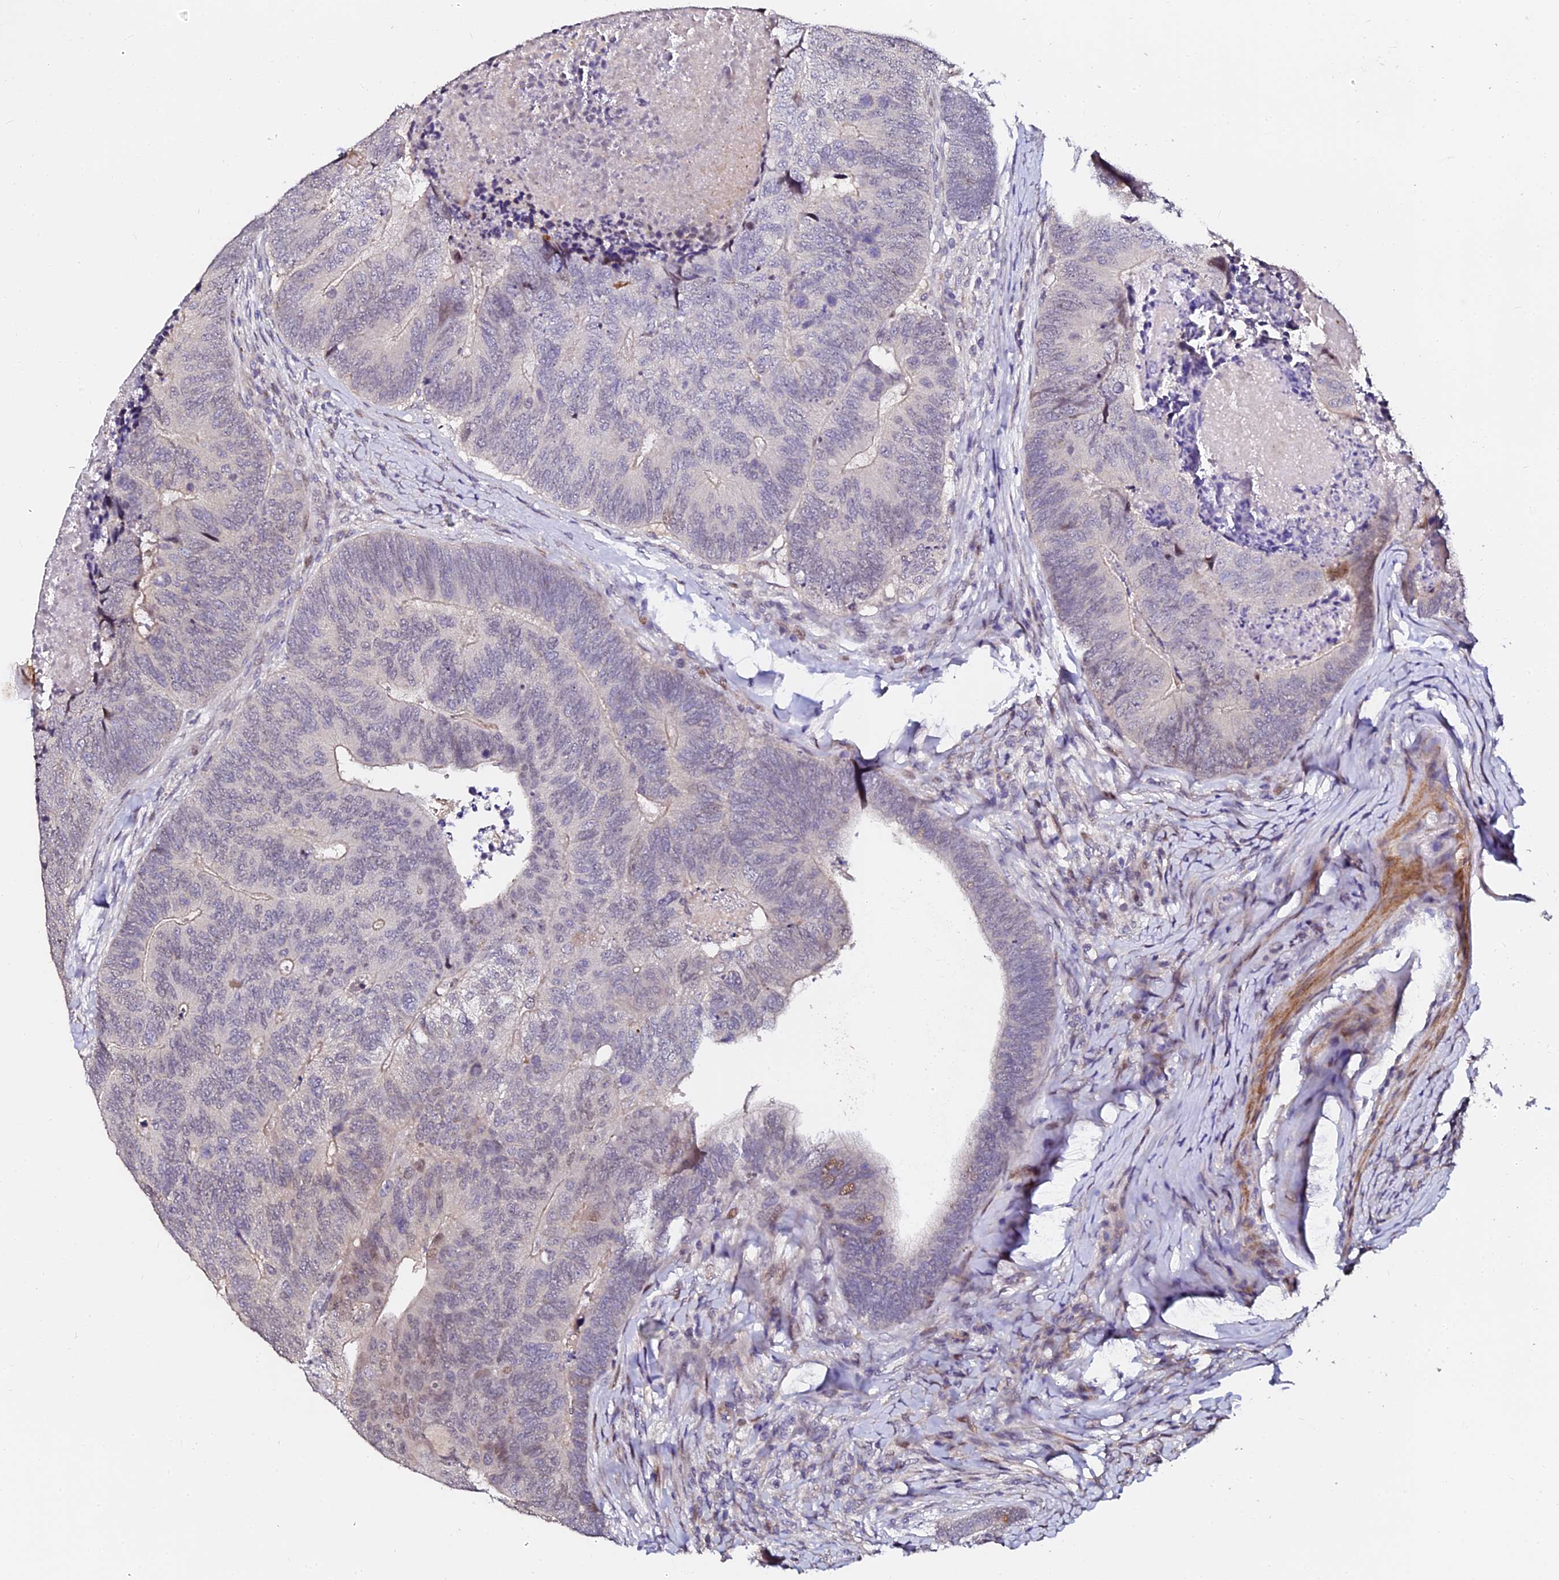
{"staining": {"intensity": "negative", "quantity": "none", "location": "none"}, "tissue": "colorectal cancer", "cell_type": "Tumor cells", "image_type": "cancer", "snomed": [{"axis": "morphology", "description": "Adenocarcinoma, NOS"}, {"axis": "topography", "description": "Colon"}], "caption": "The photomicrograph reveals no staining of tumor cells in colorectal cancer.", "gene": "GPN3", "patient": {"sex": "female", "age": 67}}